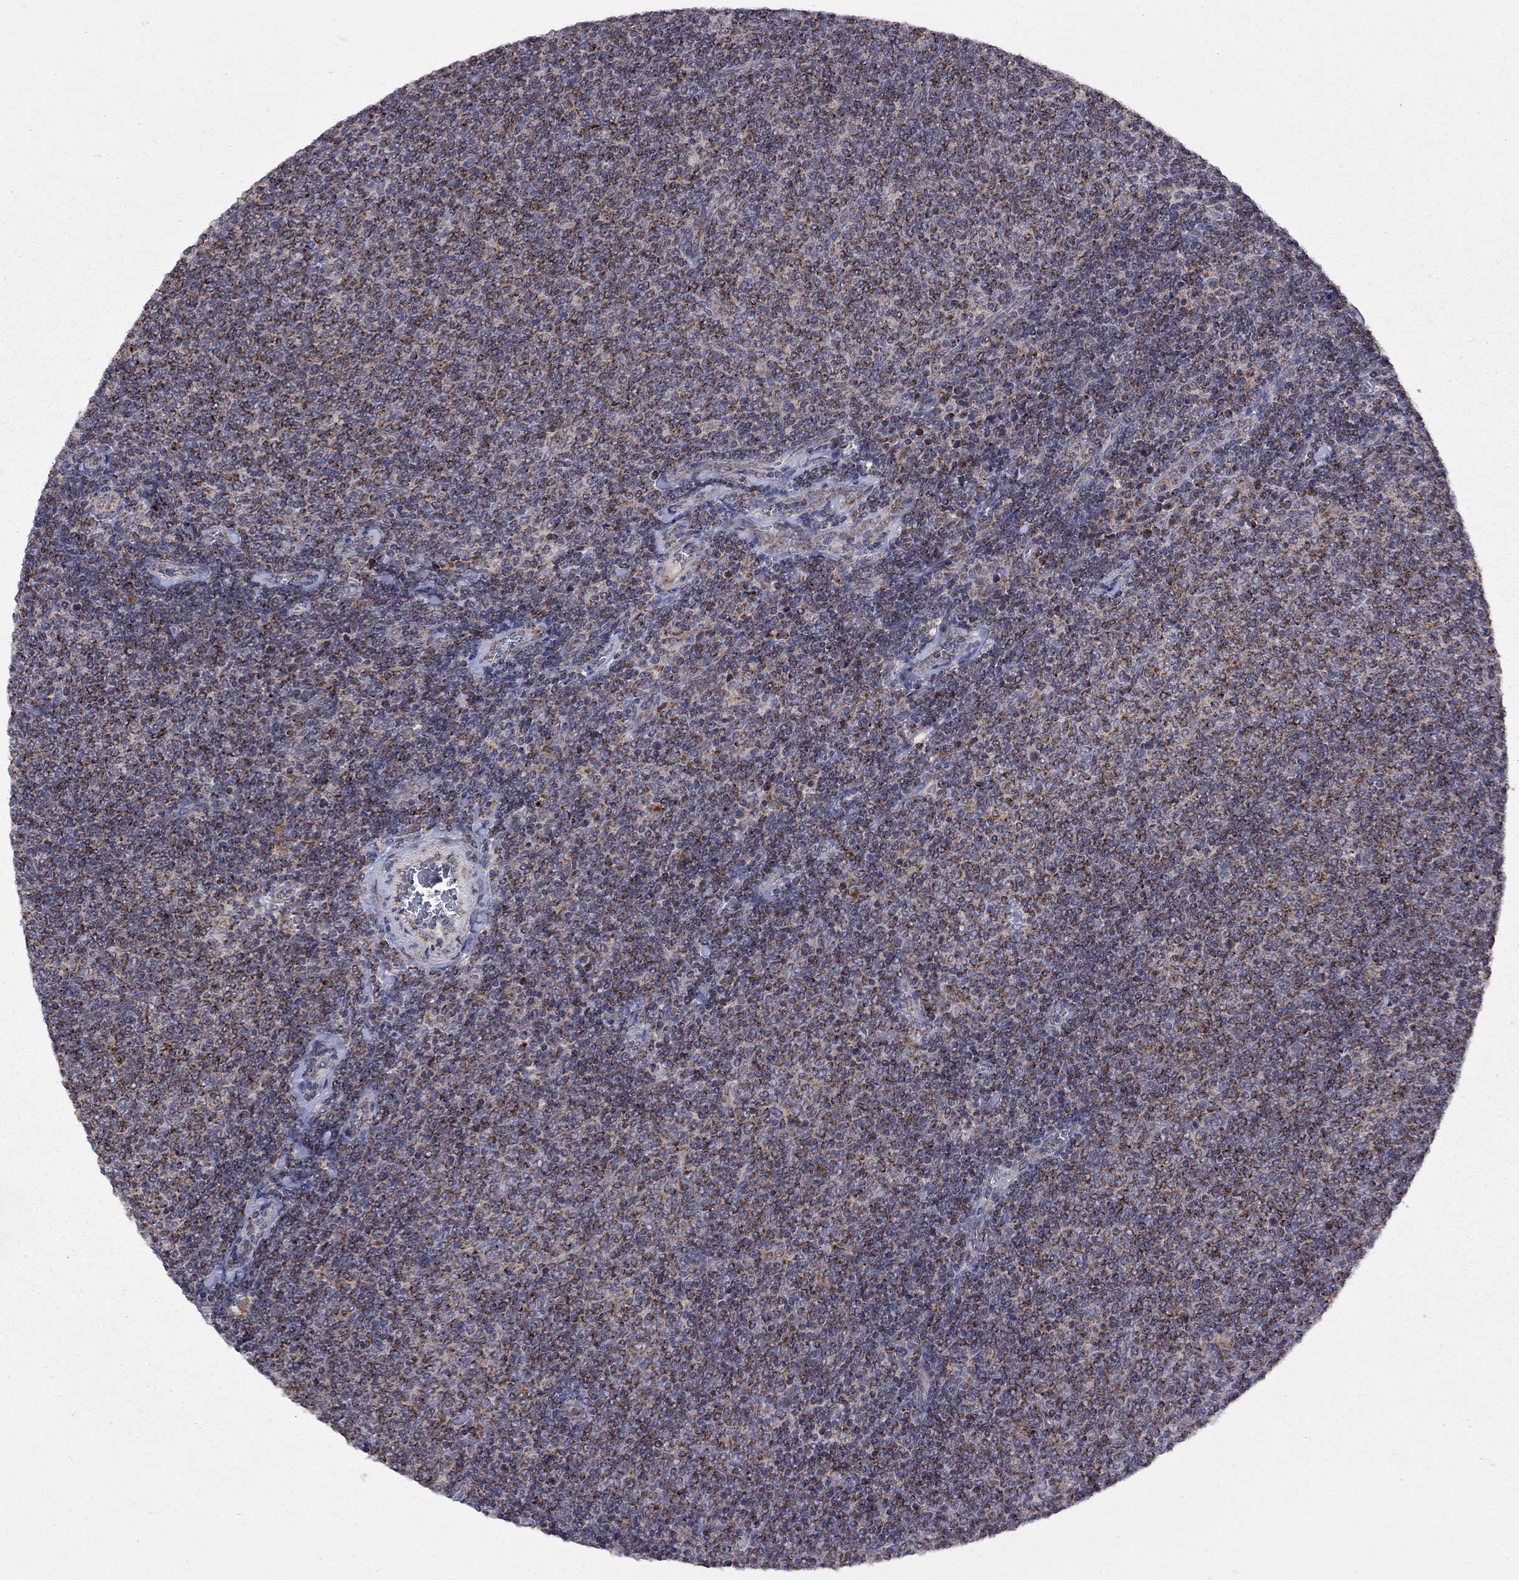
{"staining": {"intensity": "strong", "quantity": ">75%", "location": "cytoplasmic/membranous"}, "tissue": "lymphoma", "cell_type": "Tumor cells", "image_type": "cancer", "snomed": [{"axis": "morphology", "description": "Malignant lymphoma, non-Hodgkin's type, Low grade"}, {"axis": "topography", "description": "Lymph node"}], "caption": "Protein staining by immunohistochemistry (IHC) exhibits strong cytoplasmic/membranous positivity in about >75% of tumor cells in low-grade malignant lymphoma, non-Hodgkin's type.", "gene": "NDUFB1", "patient": {"sex": "male", "age": 52}}